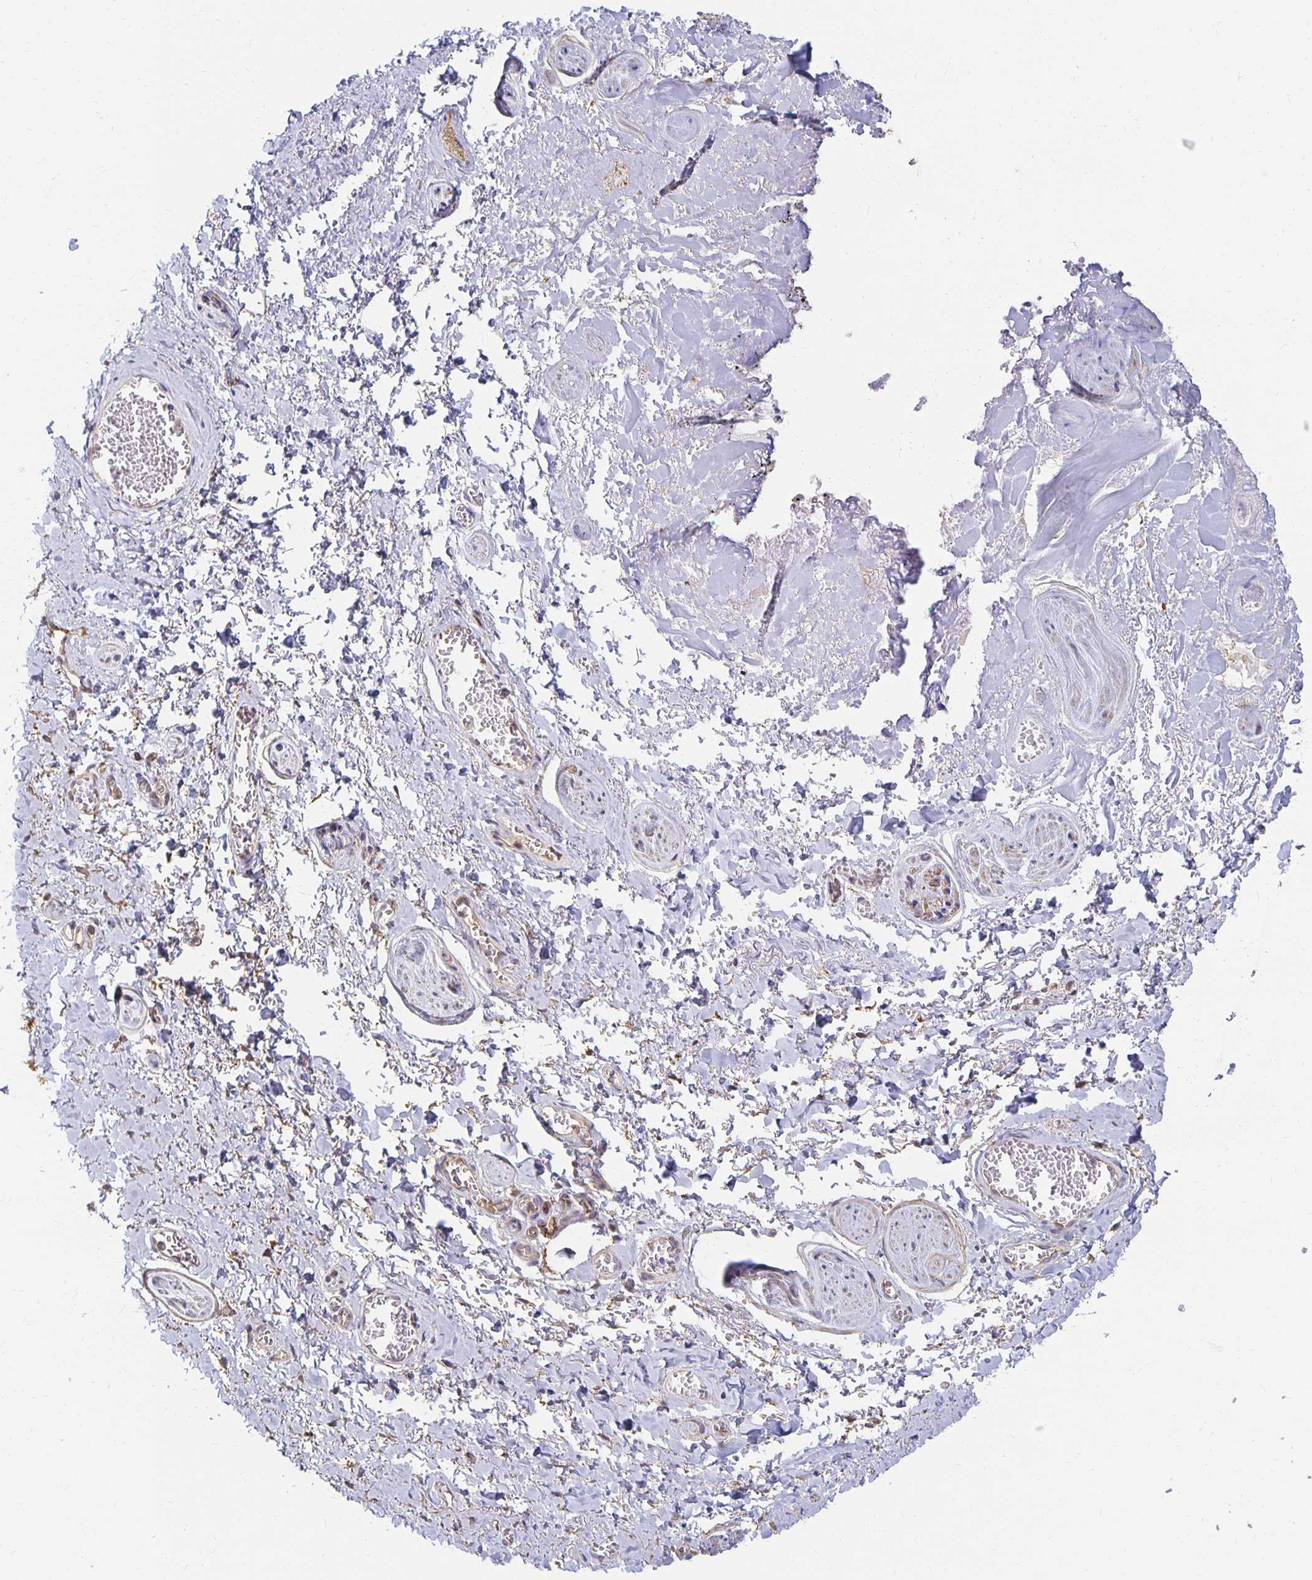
{"staining": {"intensity": "negative", "quantity": "none", "location": "none"}, "tissue": "adipose tissue", "cell_type": "Adipocytes", "image_type": "normal", "snomed": [{"axis": "morphology", "description": "Normal tissue, NOS"}, {"axis": "topography", "description": "Vulva"}, {"axis": "topography", "description": "Peripheral nerve tissue"}], "caption": "Immunohistochemistry (IHC) of normal human adipose tissue demonstrates no positivity in adipocytes. (DAB IHC visualized using brightfield microscopy, high magnification).", "gene": "SORL1", "patient": {"sex": "female", "age": 66}}